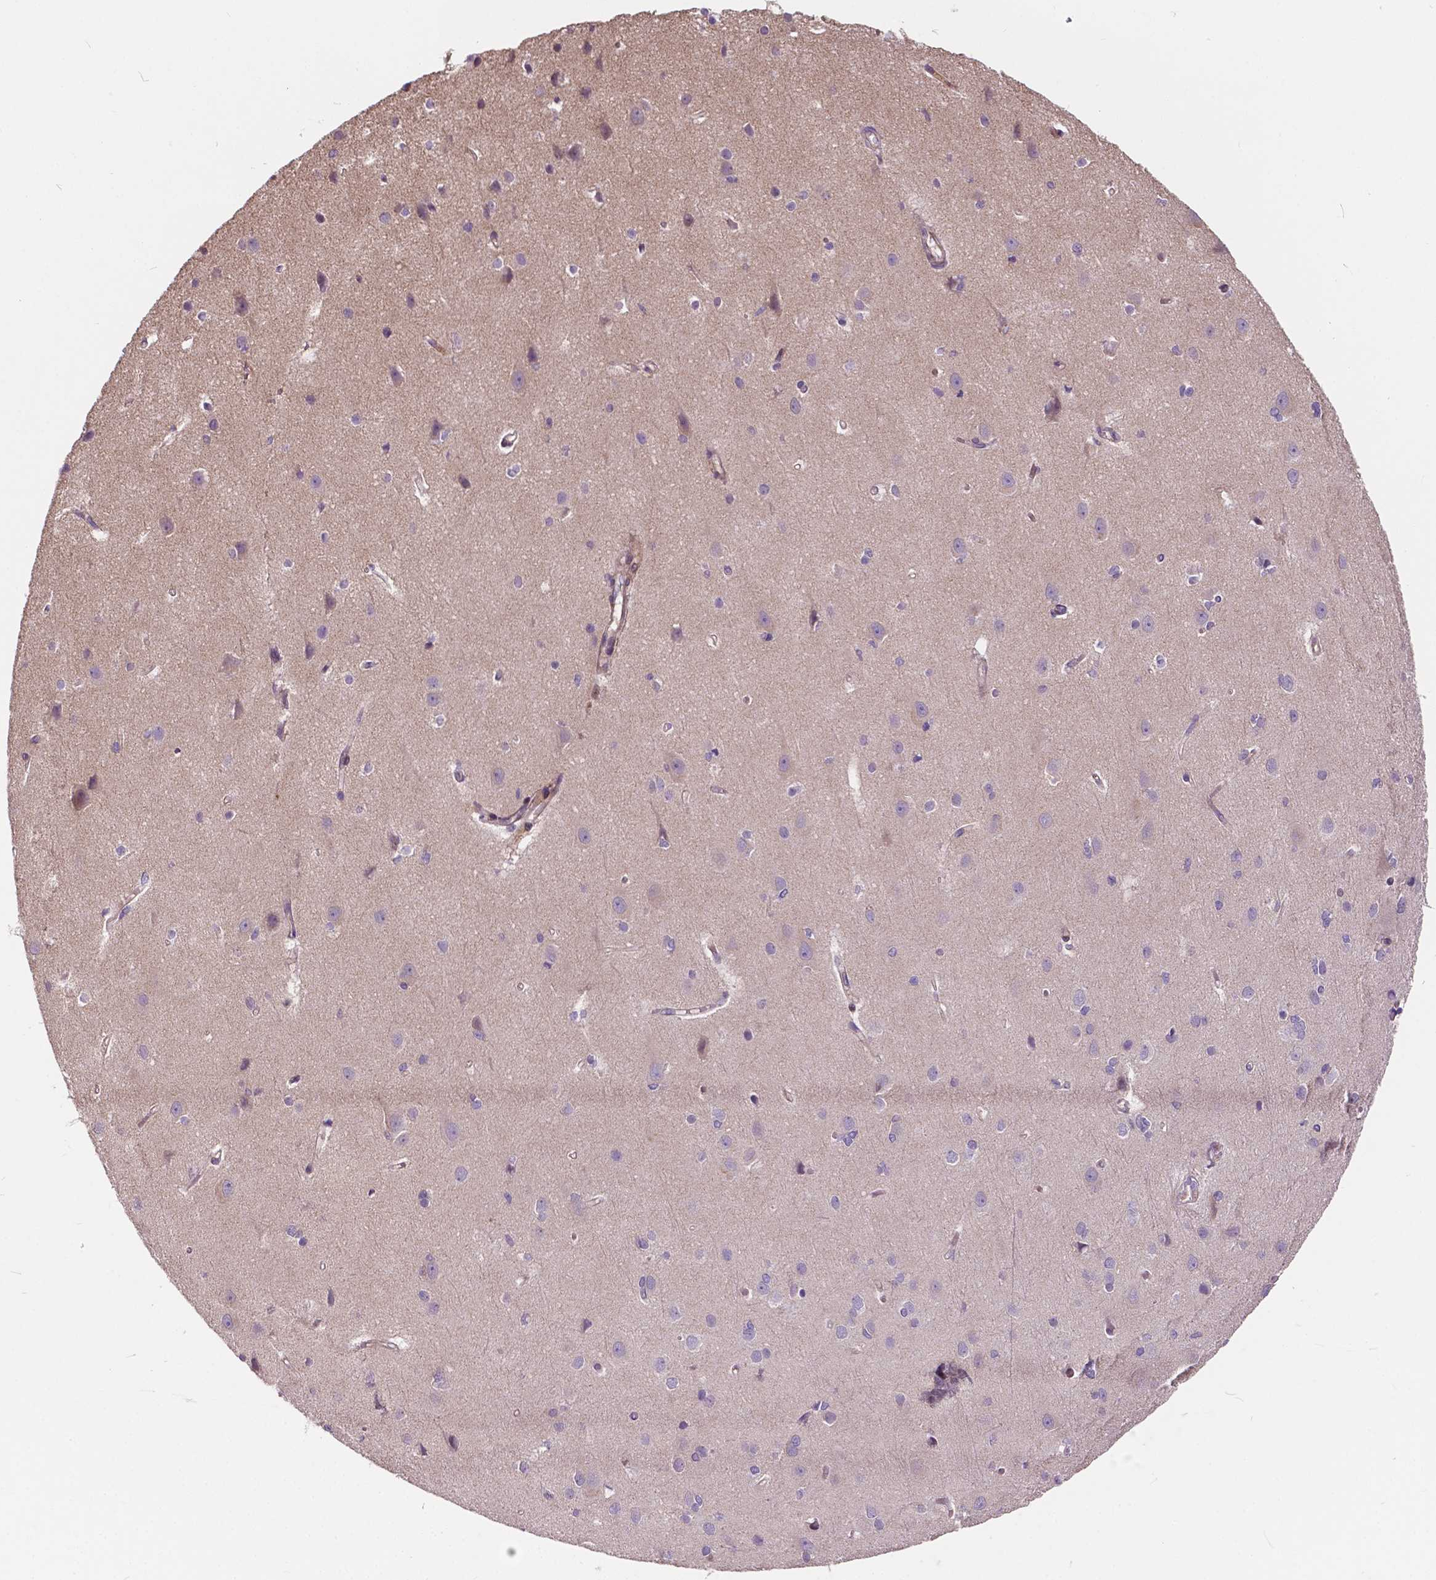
{"staining": {"intensity": "moderate", "quantity": ">75%", "location": "cytoplasmic/membranous,nuclear"}, "tissue": "cerebral cortex", "cell_type": "Endothelial cells", "image_type": "normal", "snomed": [{"axis": "morphology", "description": "Normal tissue, NOS"}, {"axis": "topography", "description": "Cerebral cortex"}], "caption": "Approximately >75% of endothelial cells in normal human cerebral cortex reveal moderate cytoplasmic/membranous,nuclear protein staining as visualized by brown immunohistochemical staining.", "gene": "INPP5E", "patient": {"sex": "male", "age": 37}}